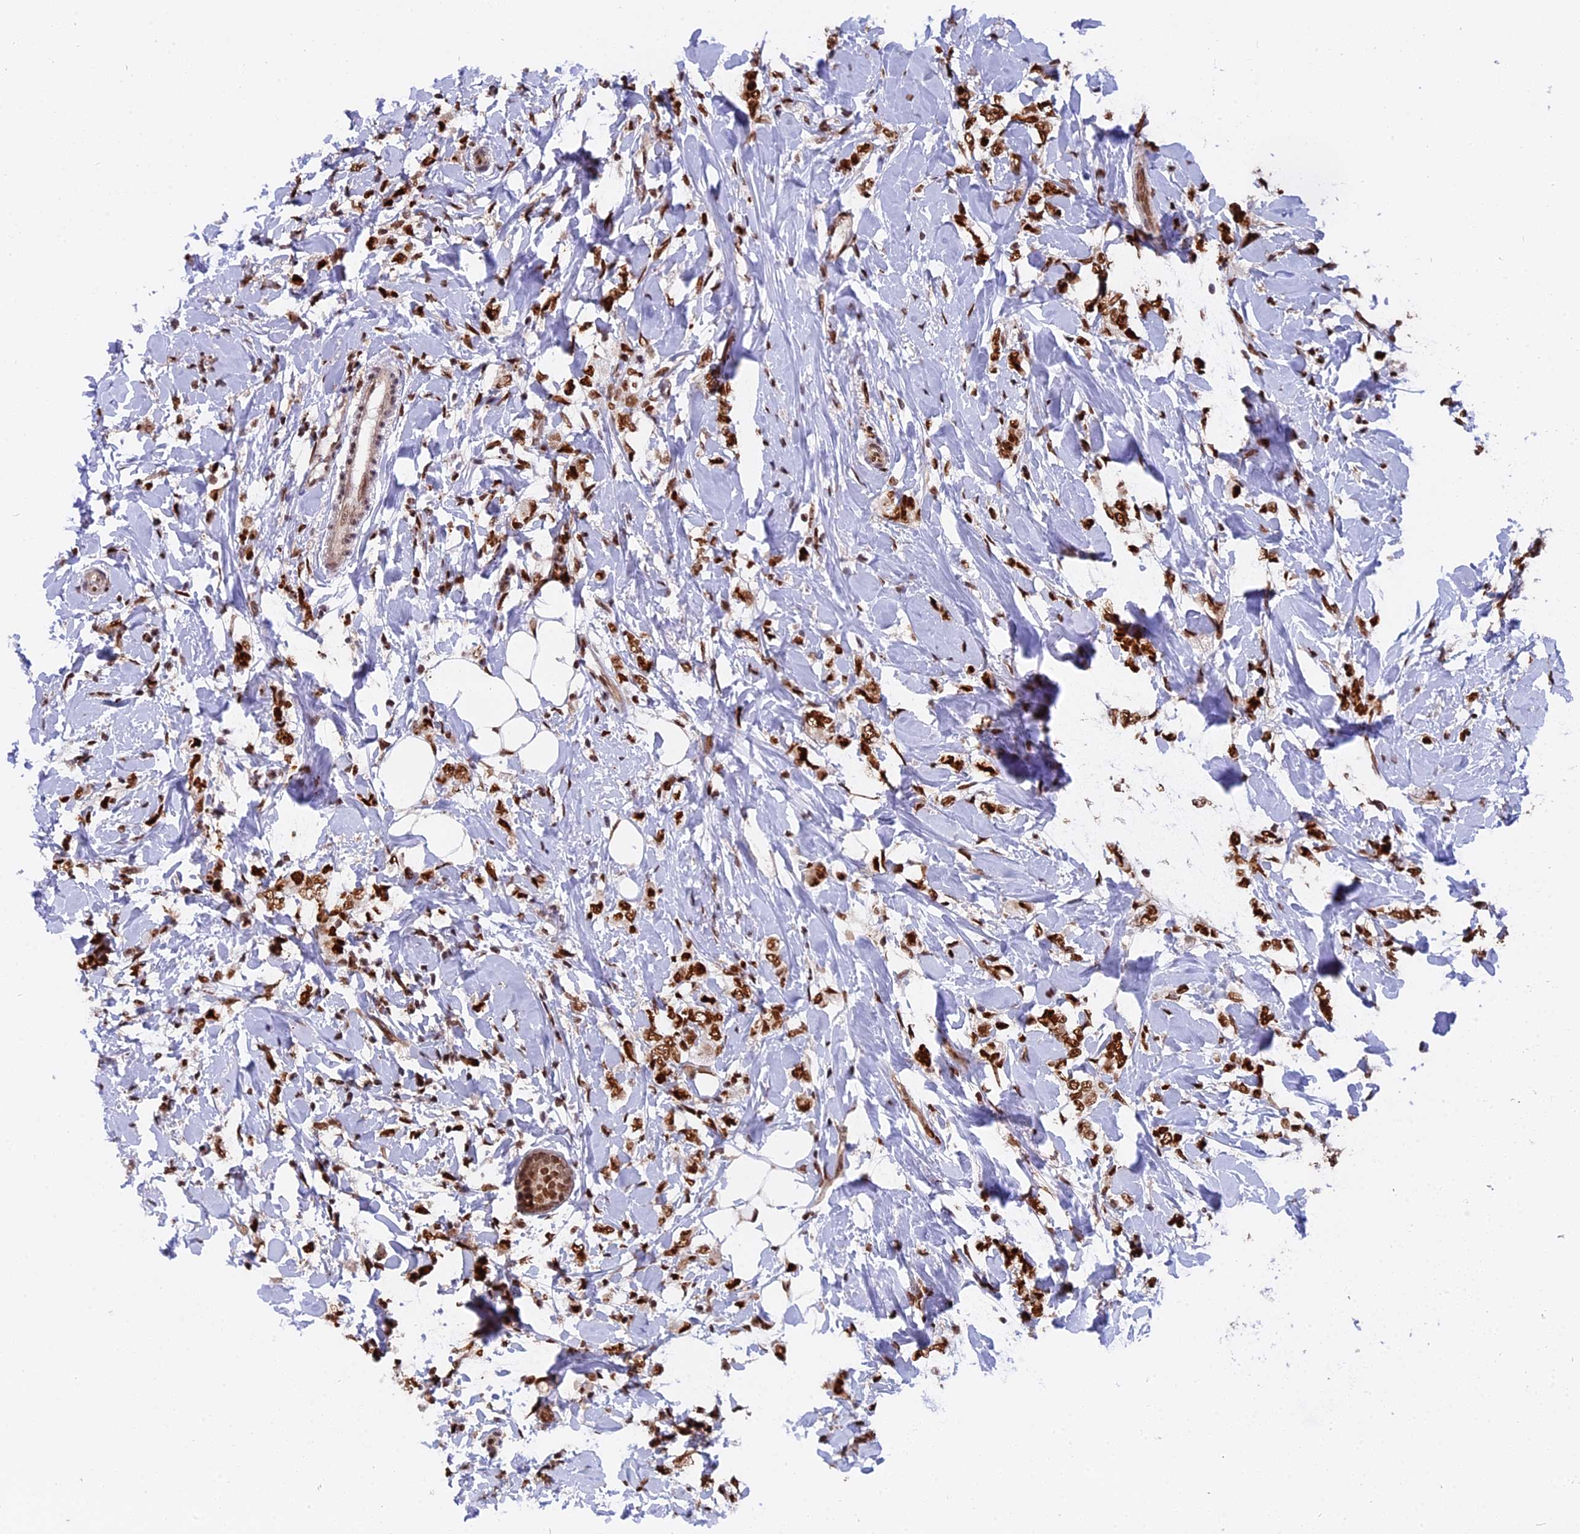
{"staining": {"intensity": "strong", "quantity": ">75%", "location": "nuclear"}, "tissue": "breast cancer", "cell_type": "Tumor cells", "image_type": "cancer", "snomed": [{"axis": "morphology", "description": "Normal tissue, NOS"}, {"axis": "morphology", "description": "Lobular carcinoma"}, {"axis": "topography", "description": "Breast"}], "caption": "Tumor cells show strong nuclear expression in about >75% of cells in lobular carcinoma (breast).", "gene": "RAMAC", "patient": {"sex": "female", "age": 47}}